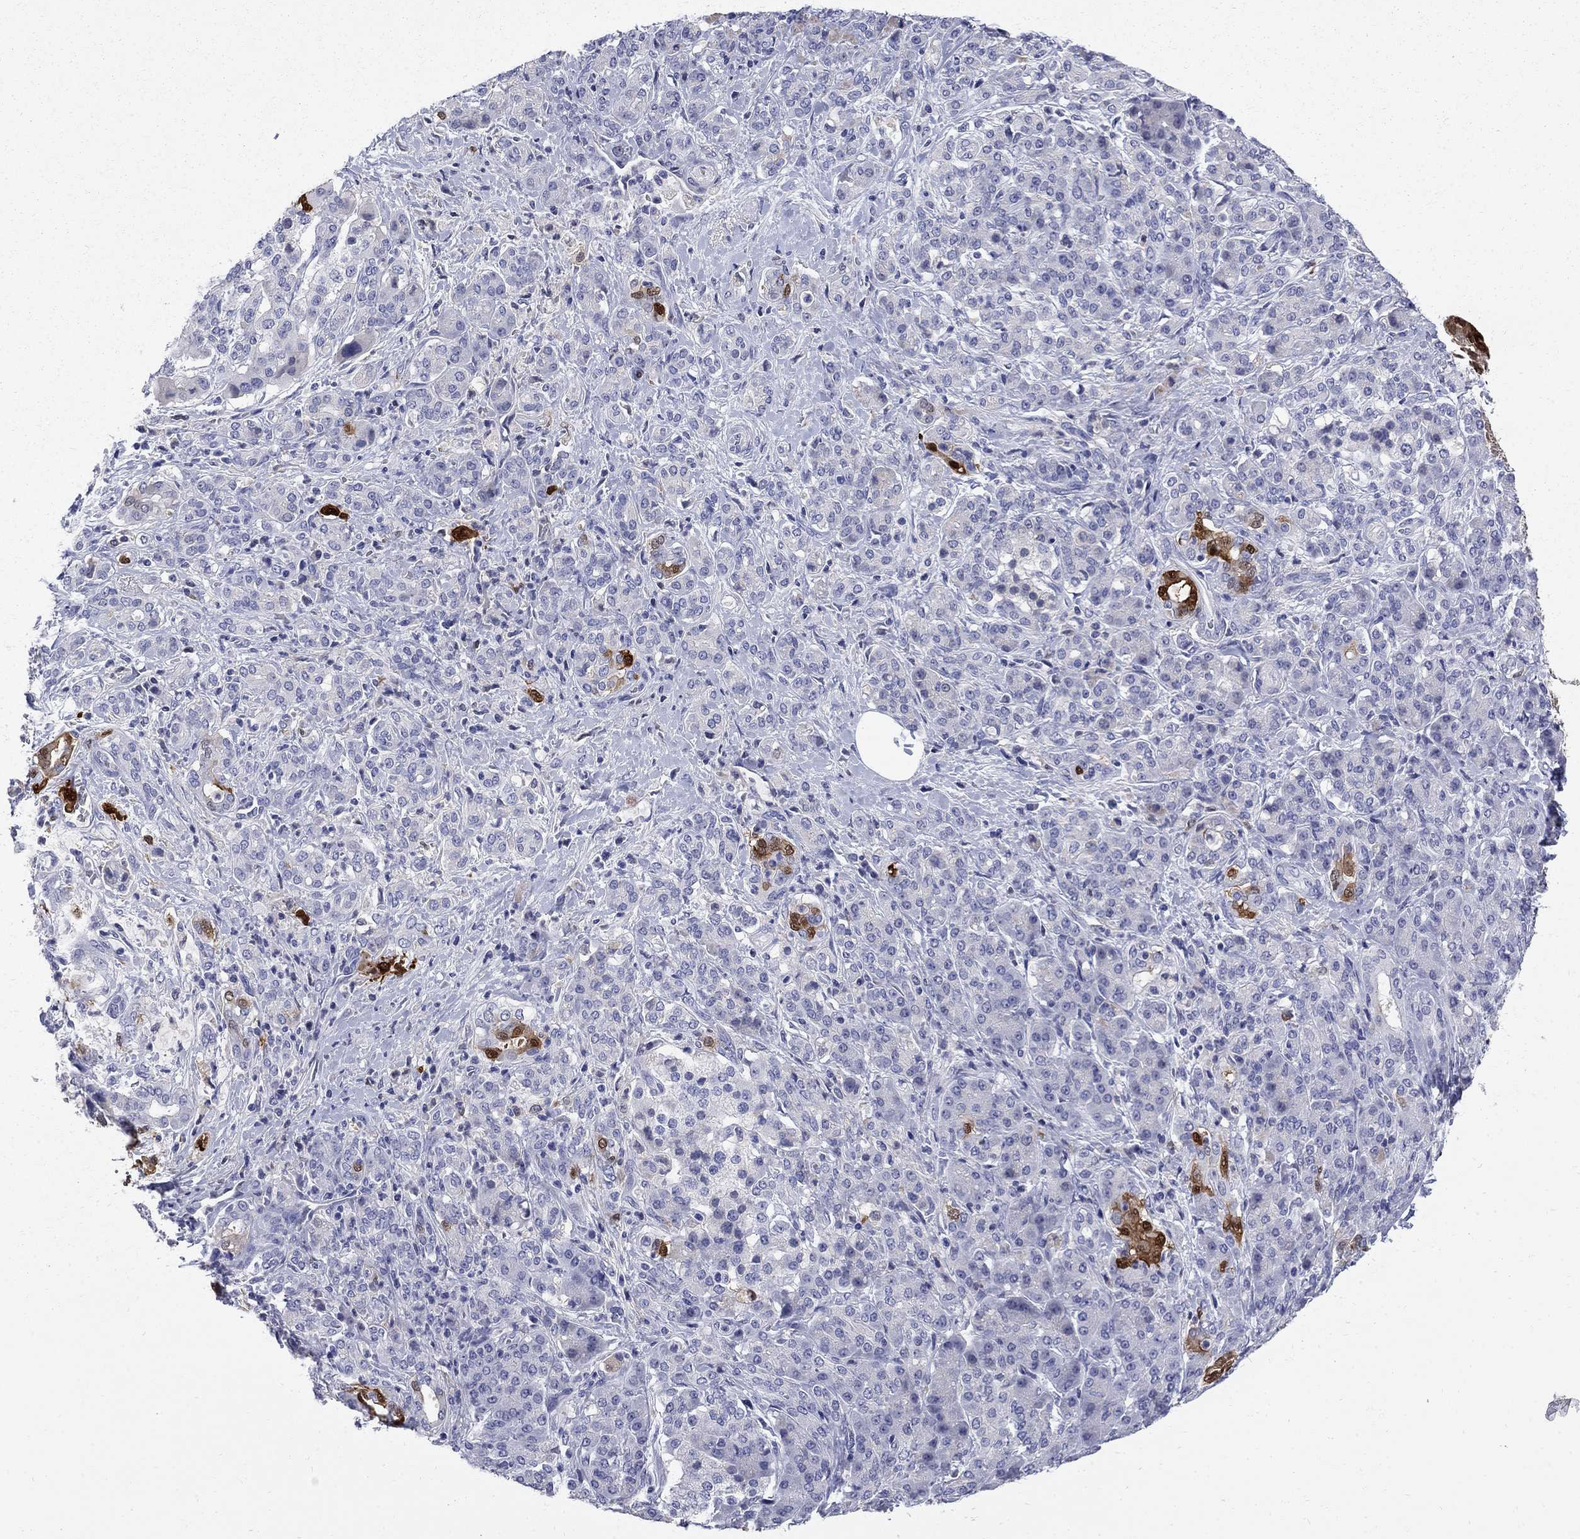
{"staining": {"intensity": "strong", "quantity": "25%-75%", "location": "cytoplasmic/membranous"}, "tissue": "pancreatic cancer", "cell_type": "Tumor cells", "image_type": "cancer", "snomed": [{"axis": "morphology", "description": "Normal tissue, NOS"}, {"axis": "morphology", "description": "Inflammation, NOS"}, {"axis": "morphology", "description": "Adenocarcinoma, NOS"}, {"axis": "topography", "description": "Pancreas"}], "caption": "Approximately 25%-75% of tumor cells in pancreatic cancer (adenocarcinoma) show strong cytoplasmic/membranous protein expression as visualized by brown immunohistochemical staining.", "gene": "SERPINB2", "patient": {"sex": "male", "age": 57}}